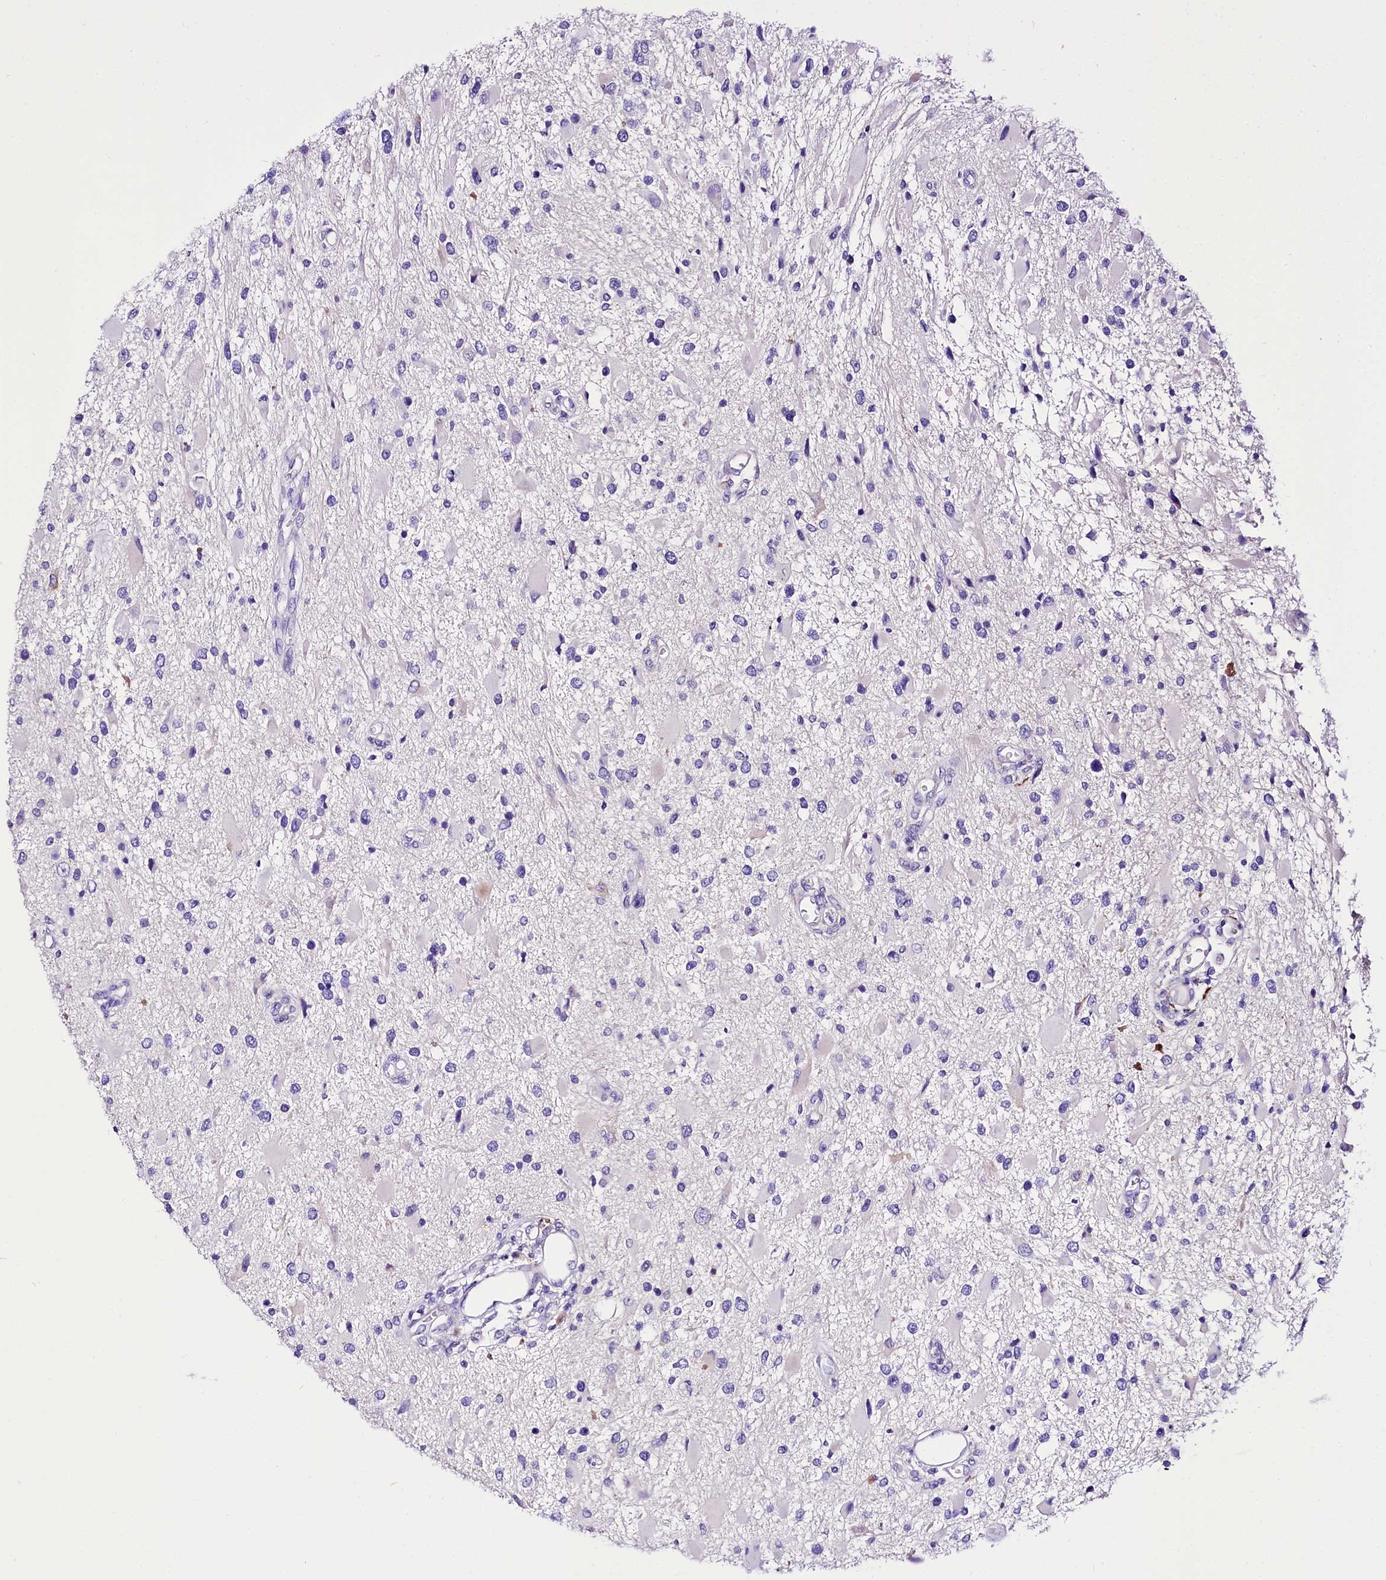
{"staining": {"intensity": "negative", "quantity": "none", "location": "none"}, "tissue": "glioma", "cell_type": "Tumor cells", "image_type": "cancer", "snomed": [{"axis": "morphology", "description": "Glioma, malignant, High grade"}, {"axis": "topography", "description": "Brain"}], "caption": "The photomicrograph reveals no staining of tumor cells in glioma.", "gene": "A2ML1", "patient": {"sex": "male", "age": 53}}